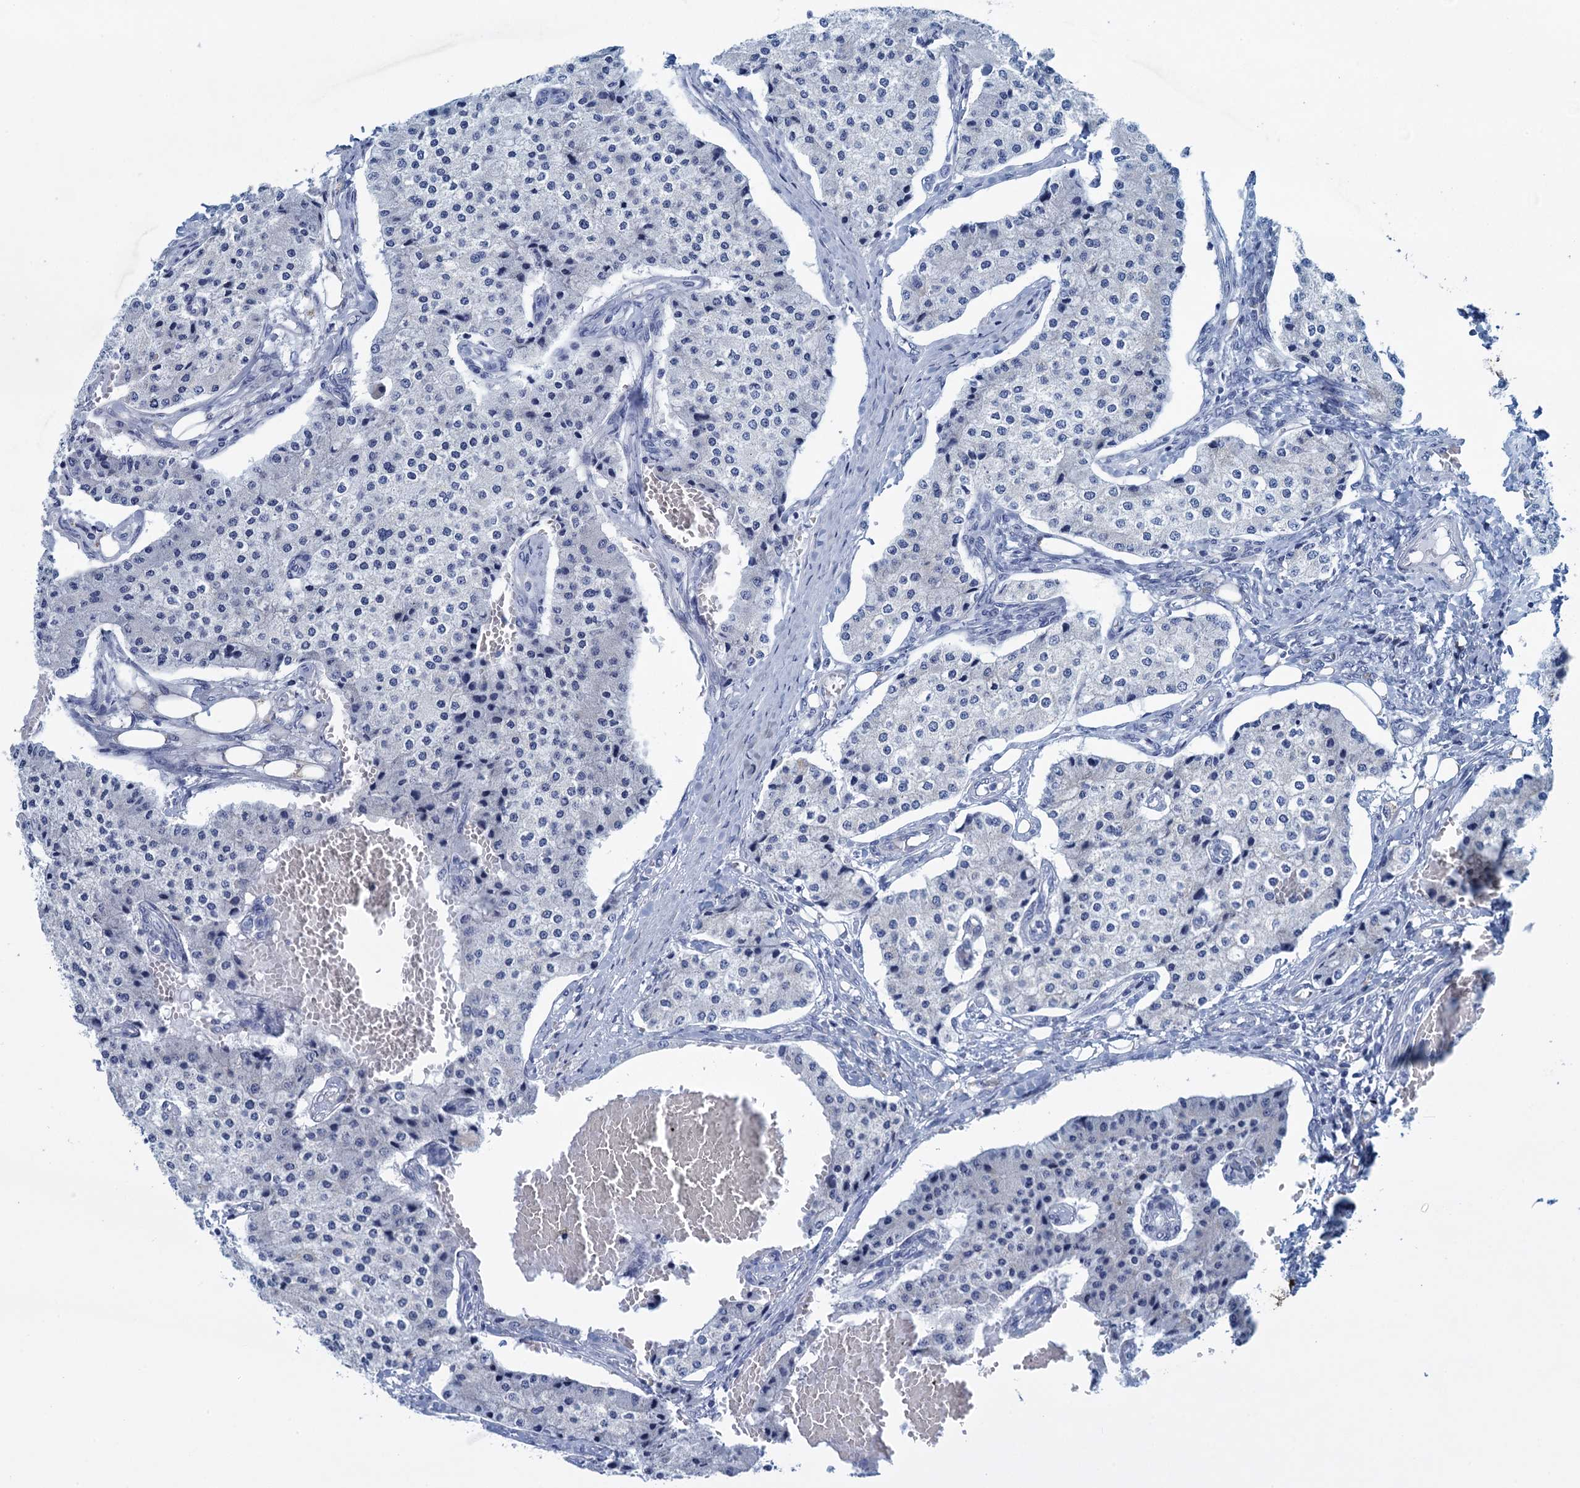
{"staining": {"intensity": "negative", "quantity": "none", "location": "none"}, "tissue": "carcinoid", "cell_type": "Tumor cells", "image_type": "cancer", "snomed": [{"axis": "morphology", "description": "Carcinoid, malignant, NOS"}, {"axis": "topography", "description": "Colon"}], "caption": "A micrograph of human malignant carcinoid is negative for staining in tumor cells.", "gene": "SCEL", "patient": {"sex": "female", "age": 52}}